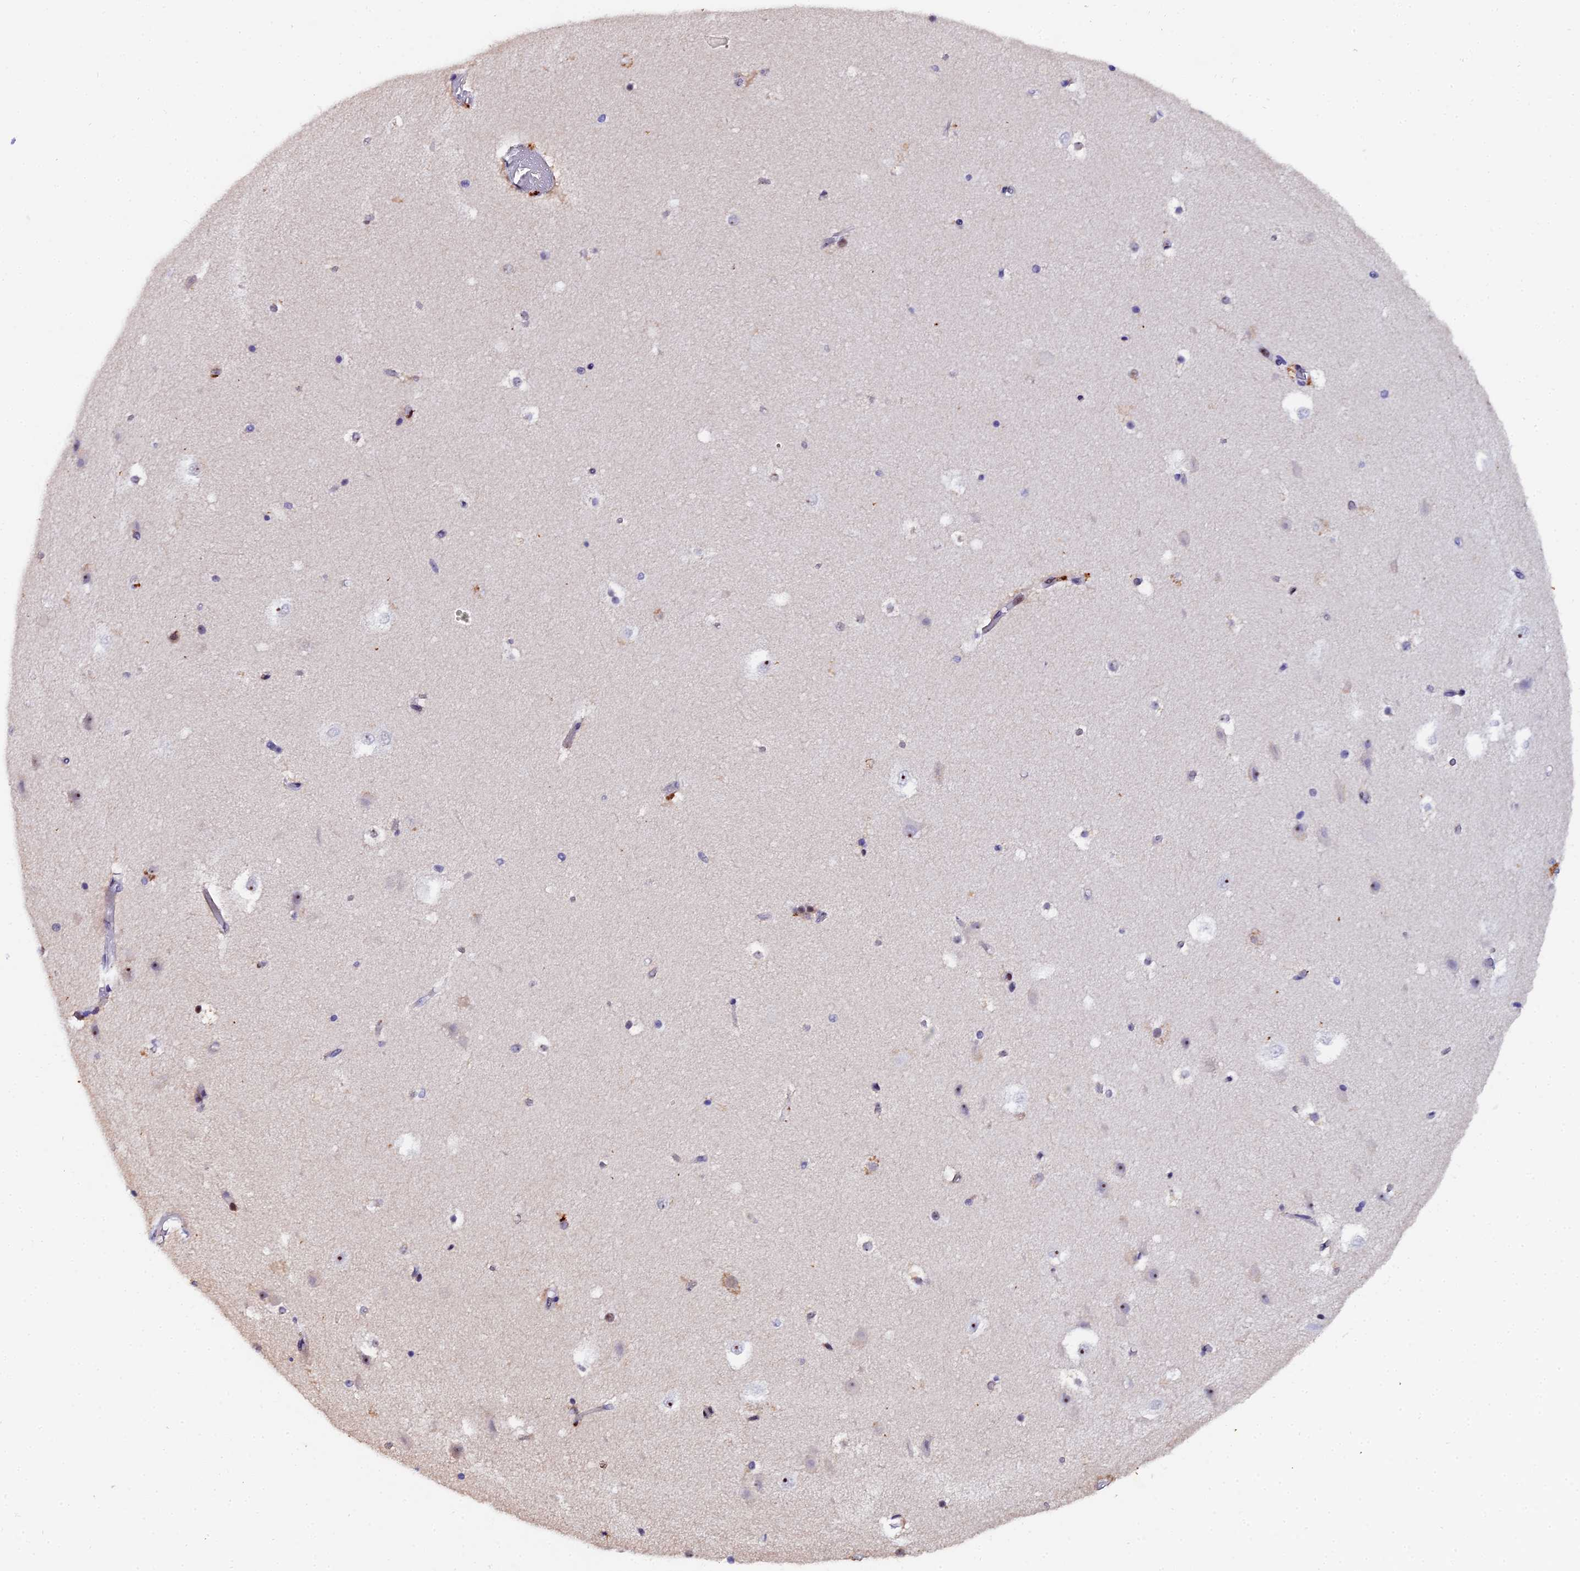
{"staining": {"intensity": "weak", "quantity": "<25%", "location": "nuclear"}, "tissue": "hippocampus", "cell_type": "Glial cells", "image_type": "normal", "snomed": [{"axis": "morphology", "description": "Normal tissue, NOS"}, {"axis": "topography", "description": "Hippocampus"}], "caption": "Immunohistochemistry (IHC) of normal human hippocampus reveals no positivity in glial cells.", "gene": "TIFA", "patient": {"sex": "female", "age": 52}}